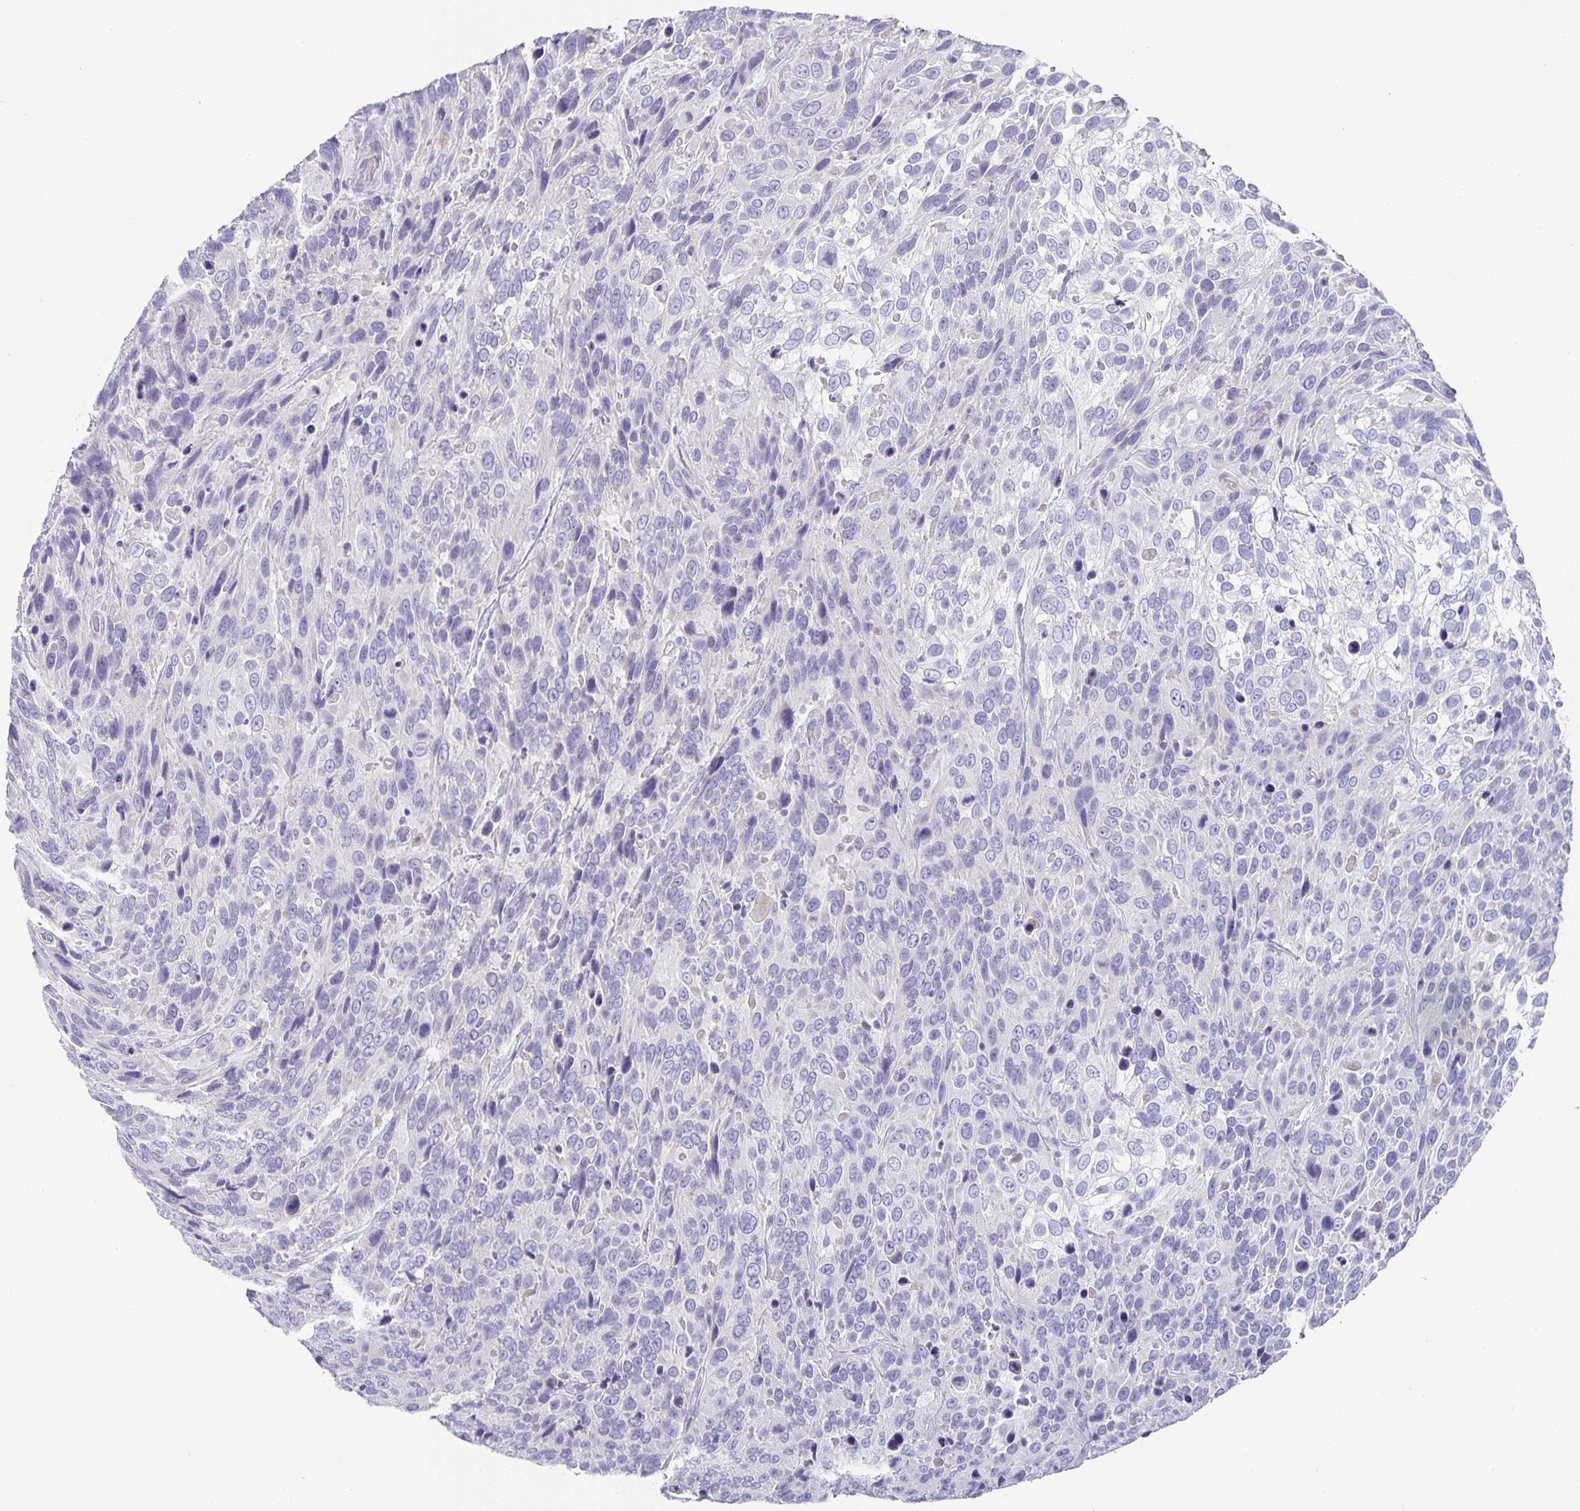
{"staining": {"intensity": "negative", "quantity": "none", "location": "none"}, "tissue": "urothelial cancer", "cell_type": "Tumor cells", "image_type": "cancer", "snomed": [{"axis": "morphology", "description": "Urothelial carcinoma, High grade"}, {"axis": "topography", "description": "Urinary bladder"}], "caption": "High magnification brightfield microscopy of urothelial cancer stained with DAB (brown) and counterstained with hematoxylin (blue): tumor cells show no significant positivity.", "gene": "CHGA", "patient": {"sex": "female", "age": 70}}